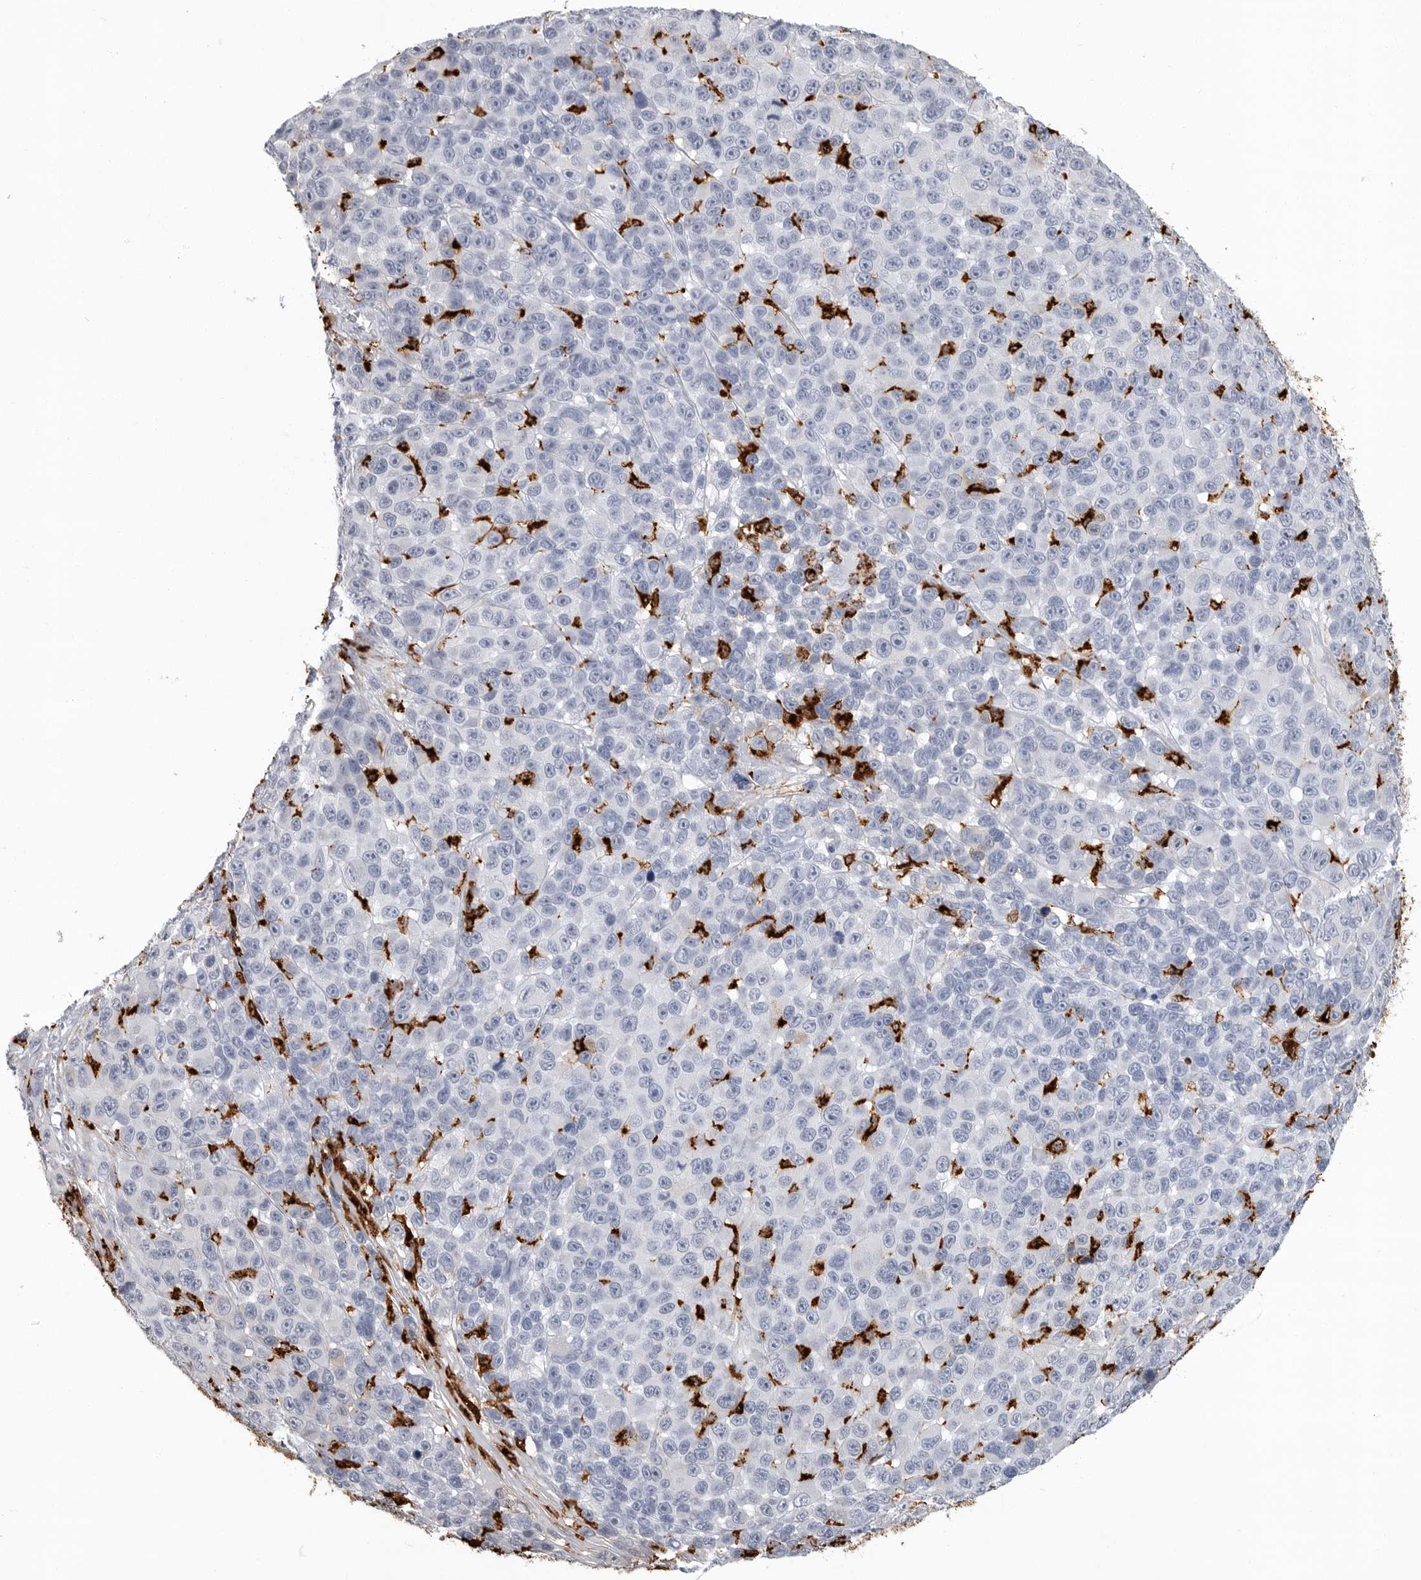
{"staining": {"intensity": "negative", "quantity": "none", "location": "none"}, "tissue": "melanoma", "cell_type": "Tumor cells", "image_type": "cancer", "snomed": [{"axis": "morphology", "description": "Malignant melanoma, NOS"}, {"axis": "topography", "description": "Skin"}], "caption": "DAB (3,3'-diaminobenzidine) immunohistochemical staining of malignant melanoma reveals no significant staining in tumor cells. (DAB immunohistochemistry with hematoxylin counter stain).", "gene": "IFI30", "patient": {"sex": "male", "age": 53}}